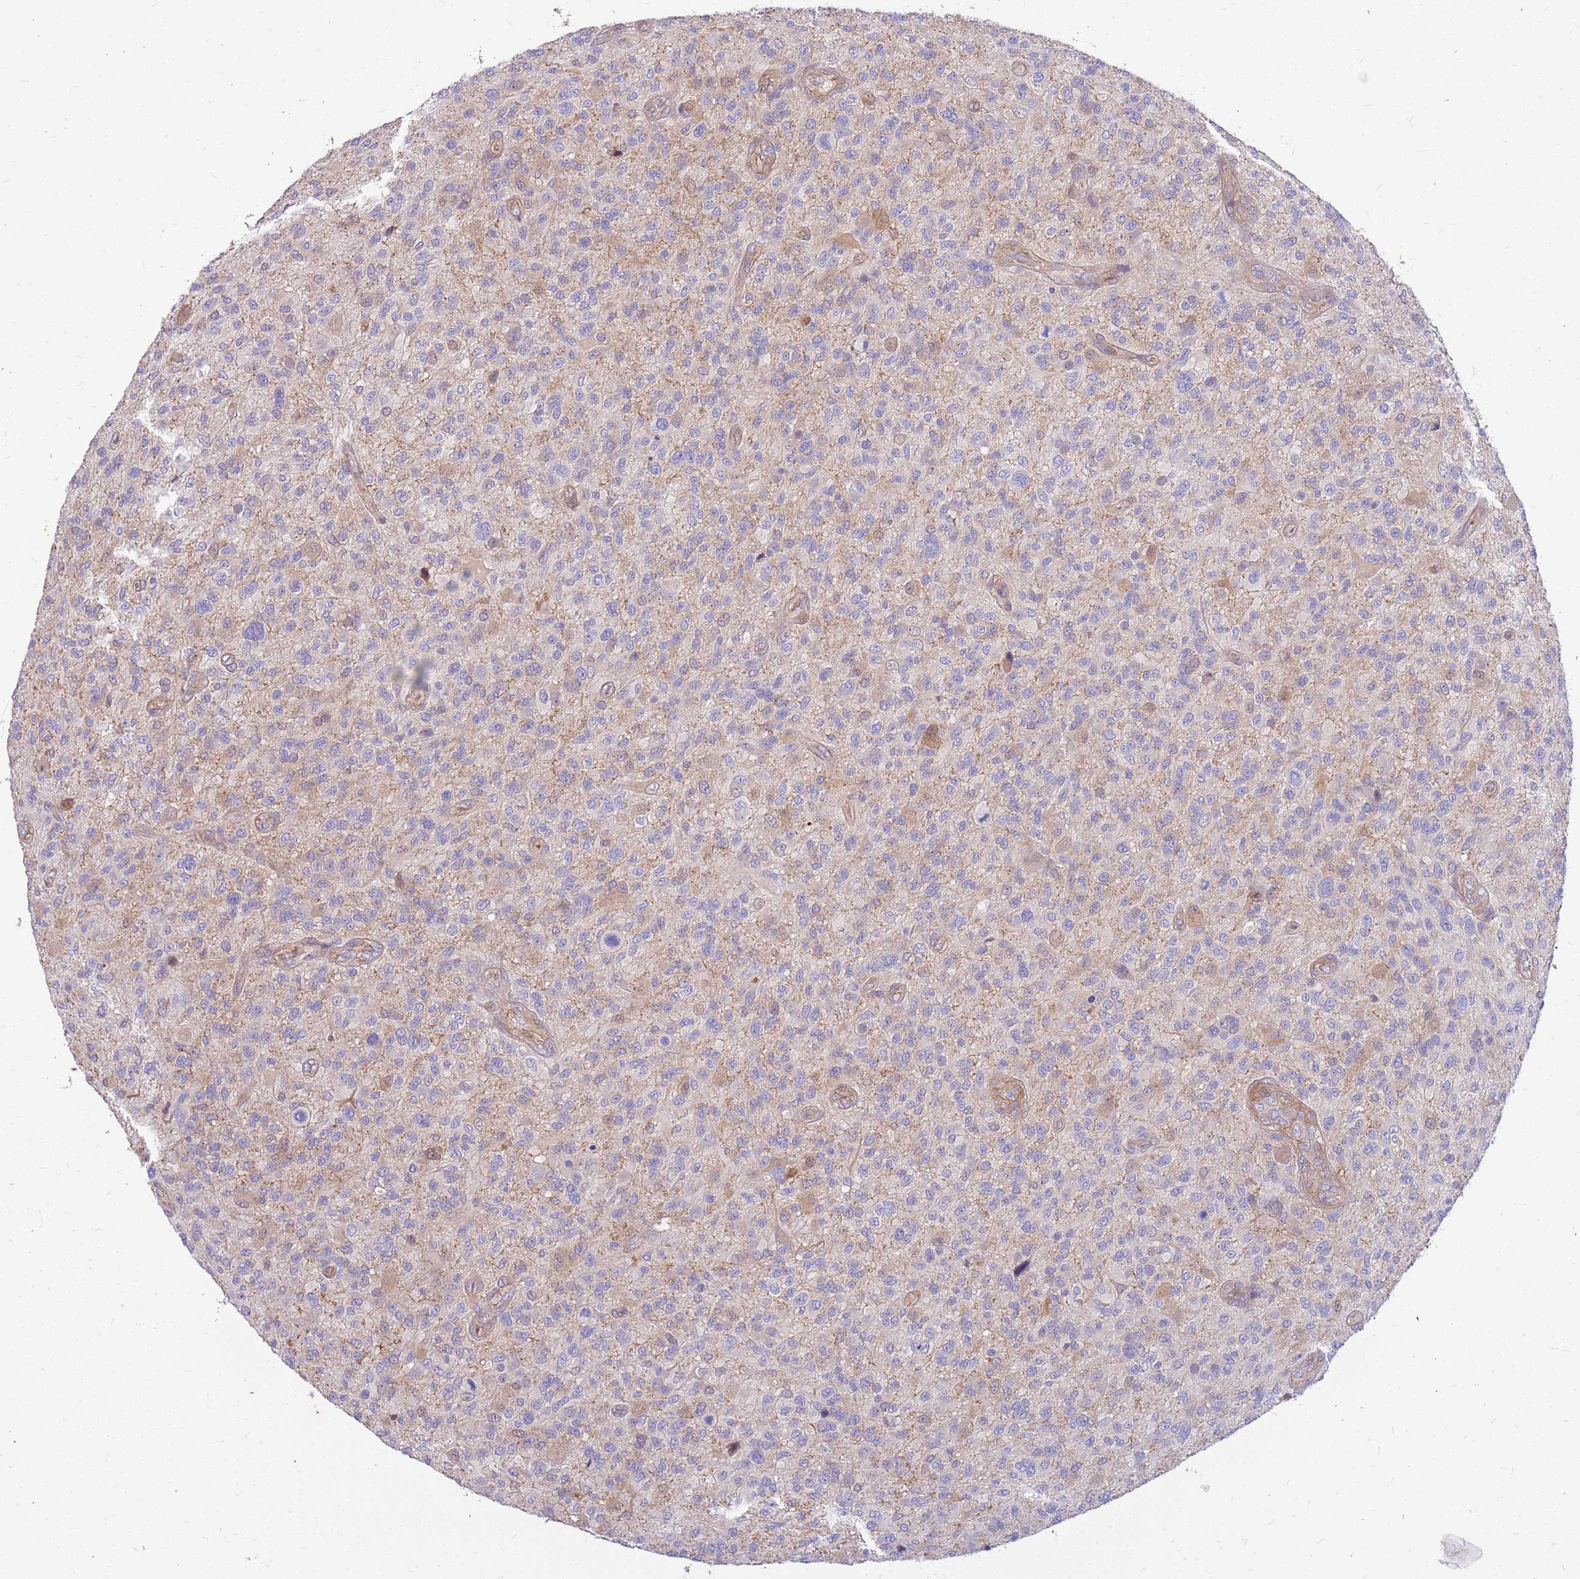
{"staining": {"intensity": "negative", "quantity": "none", "location": "none"}, "tissue": "glioma", "cell_type": "Tumor cells", "image_type": "cancer", "snomed": [{"axis": "morphology", "description": "Glioma, malignant, High grade"}, {"axis": "topography", "description": "Brain"}], "caption": "High magnification brightfield microscopy of glioma stained with DAB (brown) and counterstained with hematoxylin (blue): tumor cells show no significant staining.", "gene": "MVD", "patient": {"sex": "male", "age": 47}}